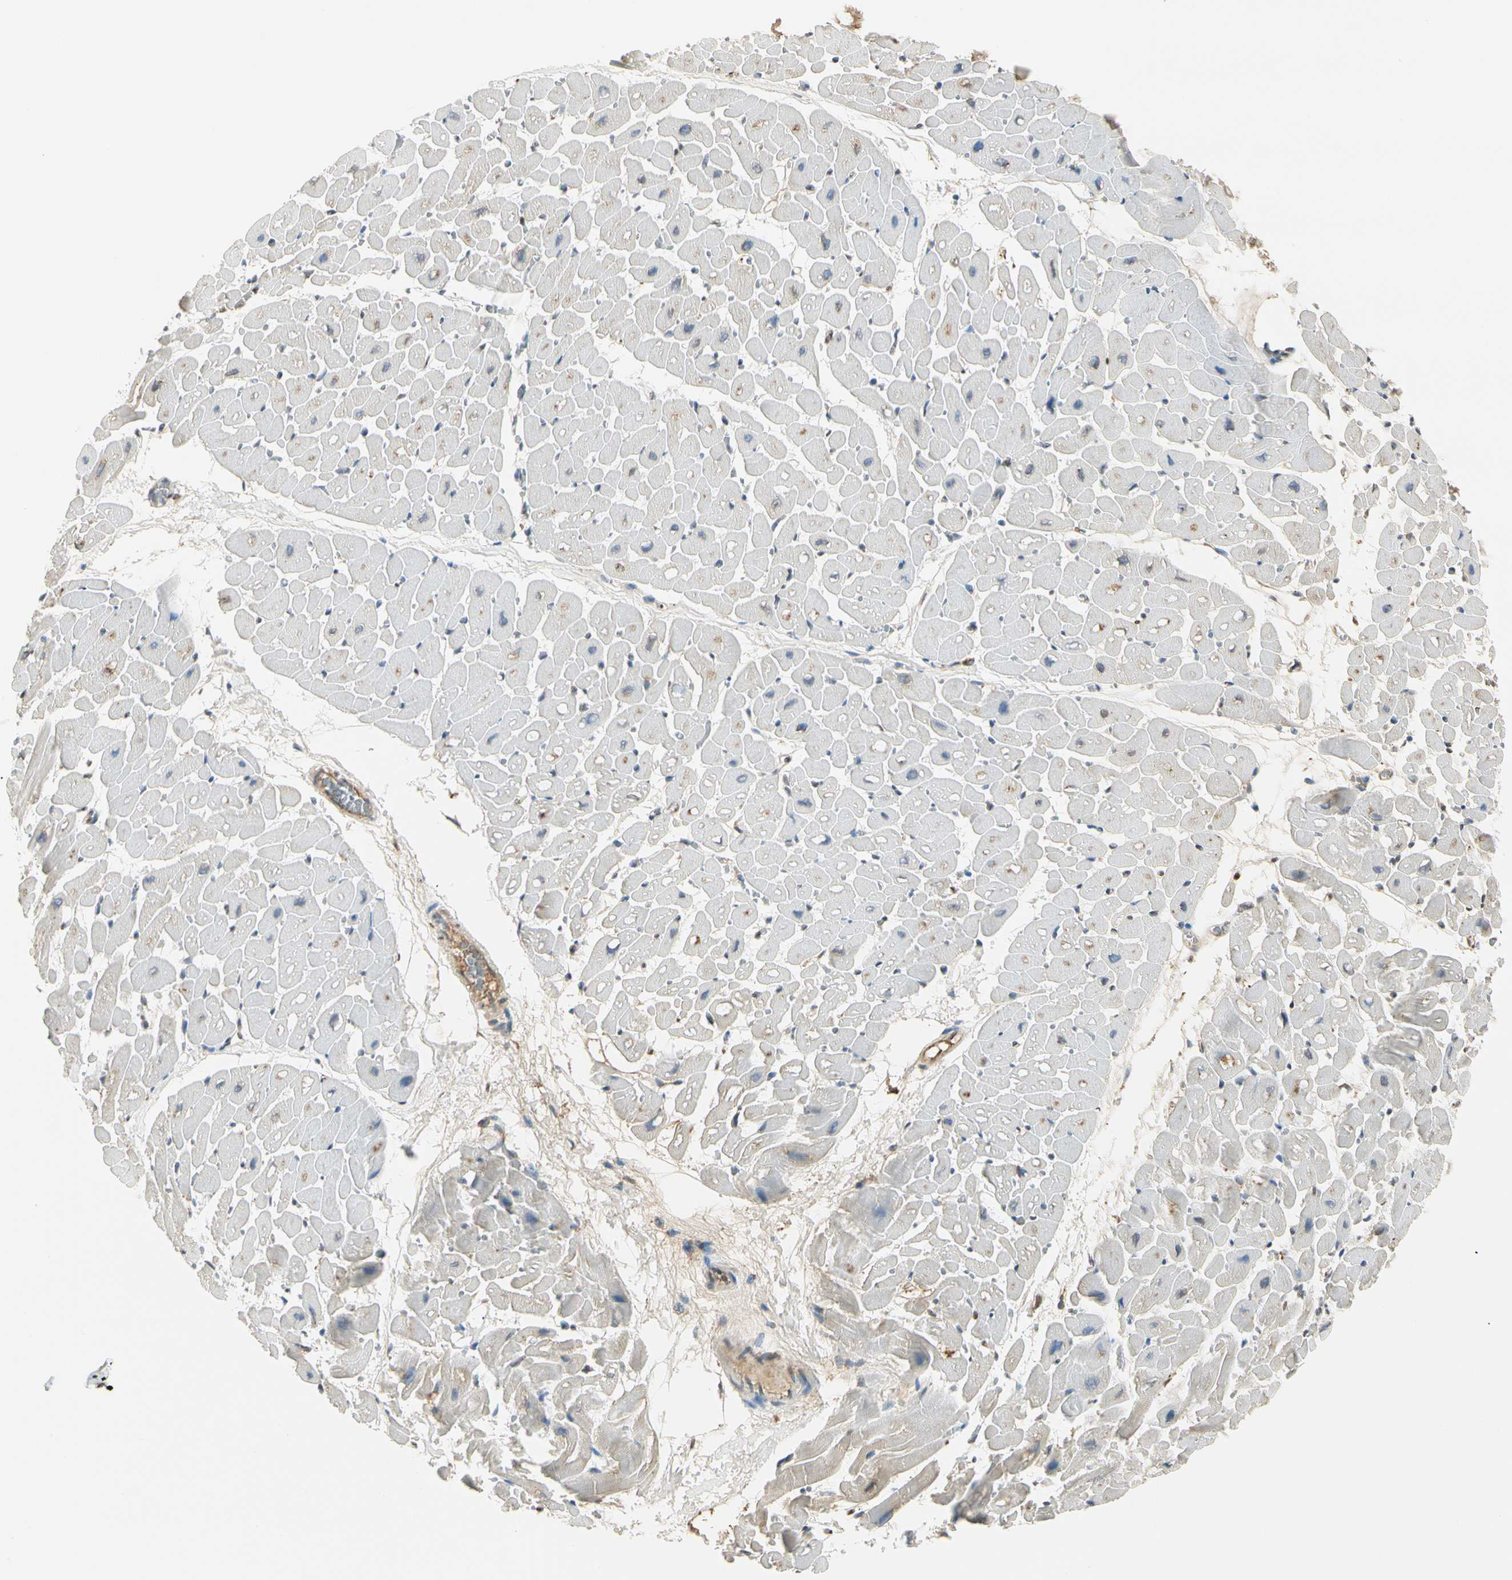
{"staining": {"intensity": "moderate", "quantity": "25%-75%", "location": "cytoplasmic/membranous"}, "tissue": "heart muscle", "cell_type": "Cardiomyocytes", "image_type": "normal", "snomed": [{"axis": "morphology", "description": "Normal tissue, NOS"}, {"axis": "topography", "description": "Heart"}], "caption": "Protein staining of benign heart muscle reveals moderate cytoplasmic/membranous positivity in about 25%-75% of cardiomyocytes.", "gene": "LAMB3", "patient": {"sex": "male", "age": 45}}